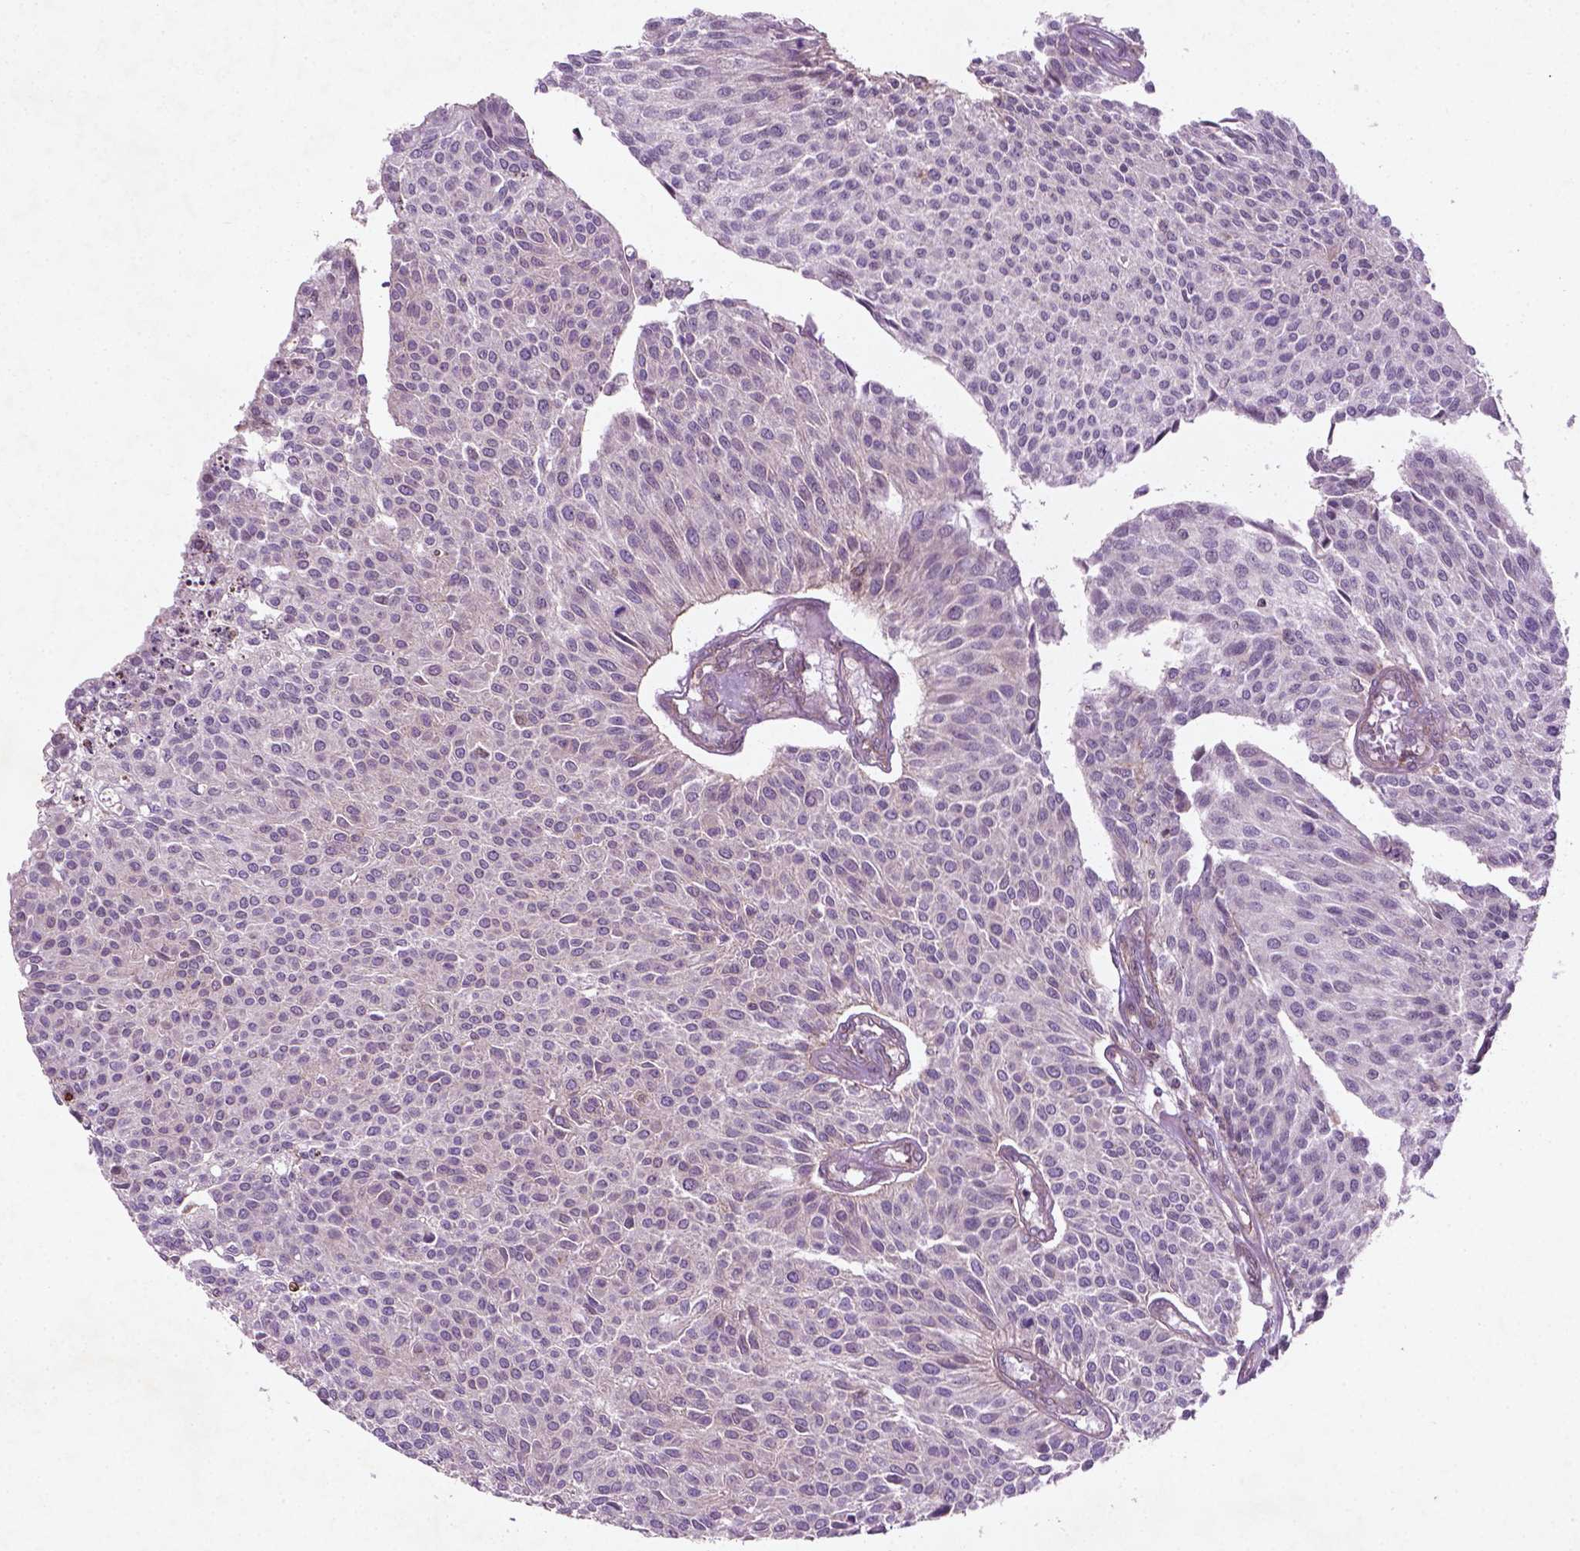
{"staining": {"intensity": "negative", "quantity": "none", "location": "none"}, "tissue": "urothelial cancer", "cell_type": "Tumor cells", "image_type": "cancer", "snomed": [{"axis": "morphology", "description": "Urothelial carcinoma, NOS"}, {"axis": "topography", "description": "Urinary bladder"}], "caption": "Micrograph shows no protein expression in tumor cells of urothelial cancer tissue.", "gene": "TCHP", "patient": {"sex": "male", "age": 55}}